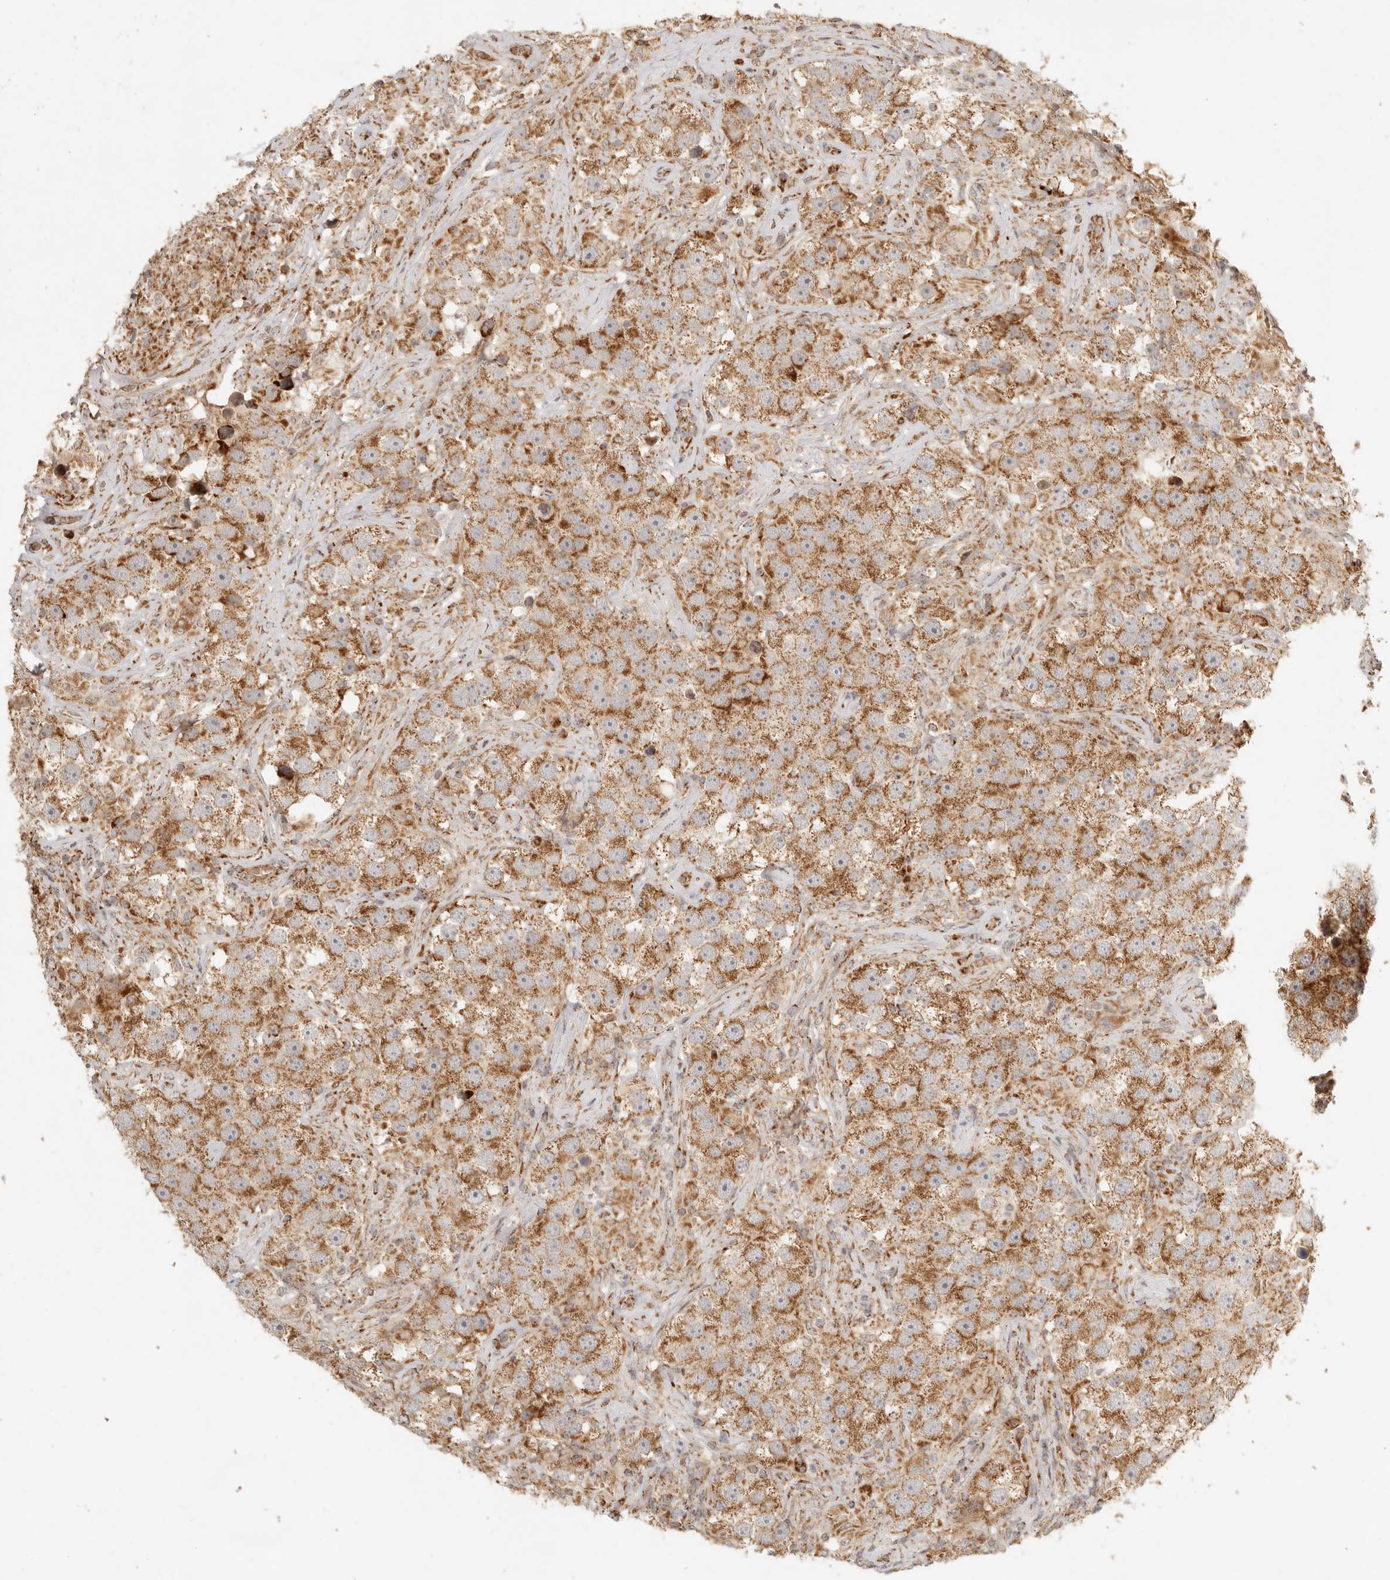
{"staining": {"intensity": "moderate", "quantity": ">75%", "location": "cytoplasmic/membranous"}, "tissue": "testis cancer", "cell_type": "Tumor cells", "image_type": "cancer", "snomed": [{"axis": "morphology", "description": "Seminoma, NOS"}, {"axis": "topography", "description": "Testis"}], "caption": "Seminoma (testis) tissue reveals moderate cytoplasmic/membranous expression in approximately >75% of tumor cells, visualized by immunohistochemistry.", "gene": "MRPL55", "patient": {"sex": "male", "age": 49}}